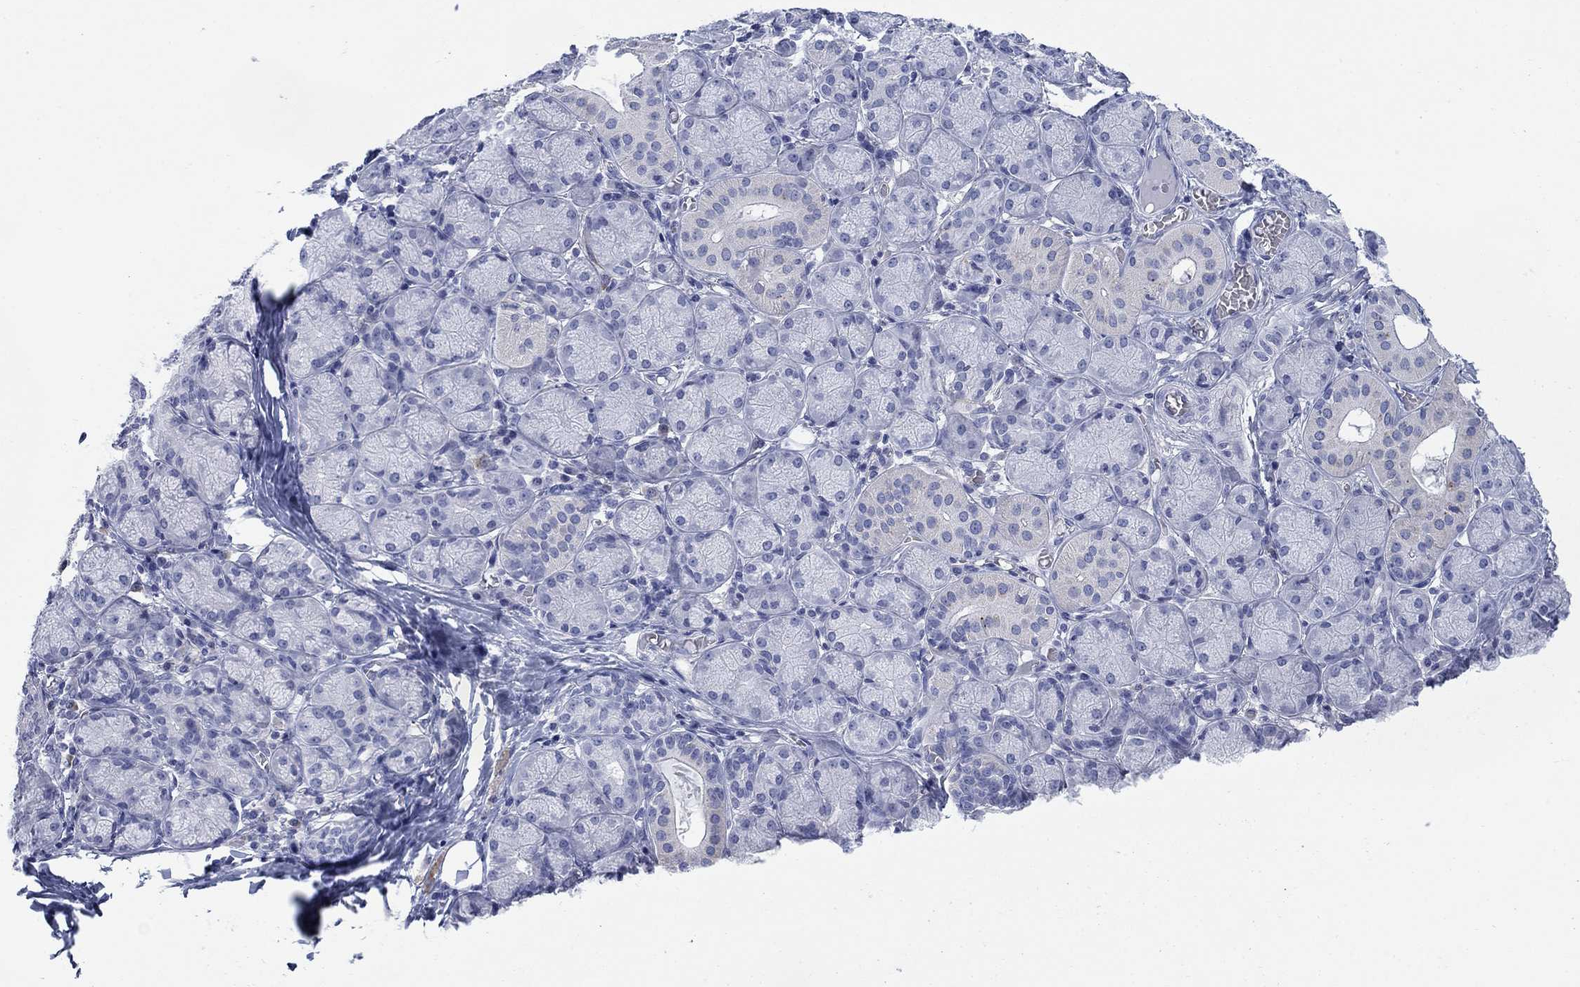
{"staining": {"intensity": "moderate", "quantity": "<25%", "location": "cytoplasmic/membranous"}, "tissue": "salivary gland", "cell_type": "Glandular cells", "image_type": "normal", "snomed": [{"axis": "morphology", "description": "Normal tissue, NOS"}, {"axis": "topography", "description": "Salivary gland"}, {"axis": "topography", "description": "Peripheral nerve tissue"}], "caption": "Salivary gland stained with DAB immunohistochemistry (IHC) shows low levels of moderate cytoplasmic/membranous positivity in approximately <25% of glandular cells. The staining was performed using DAB (3,3'-diaminobenzidine) to visualize the protein expression in brown, while the nuclei were stained in blue with hematoxylin (Magnification: 20x).", "gene": "IGF2BP3", "patient": {"sex": "female", "age": 24}}